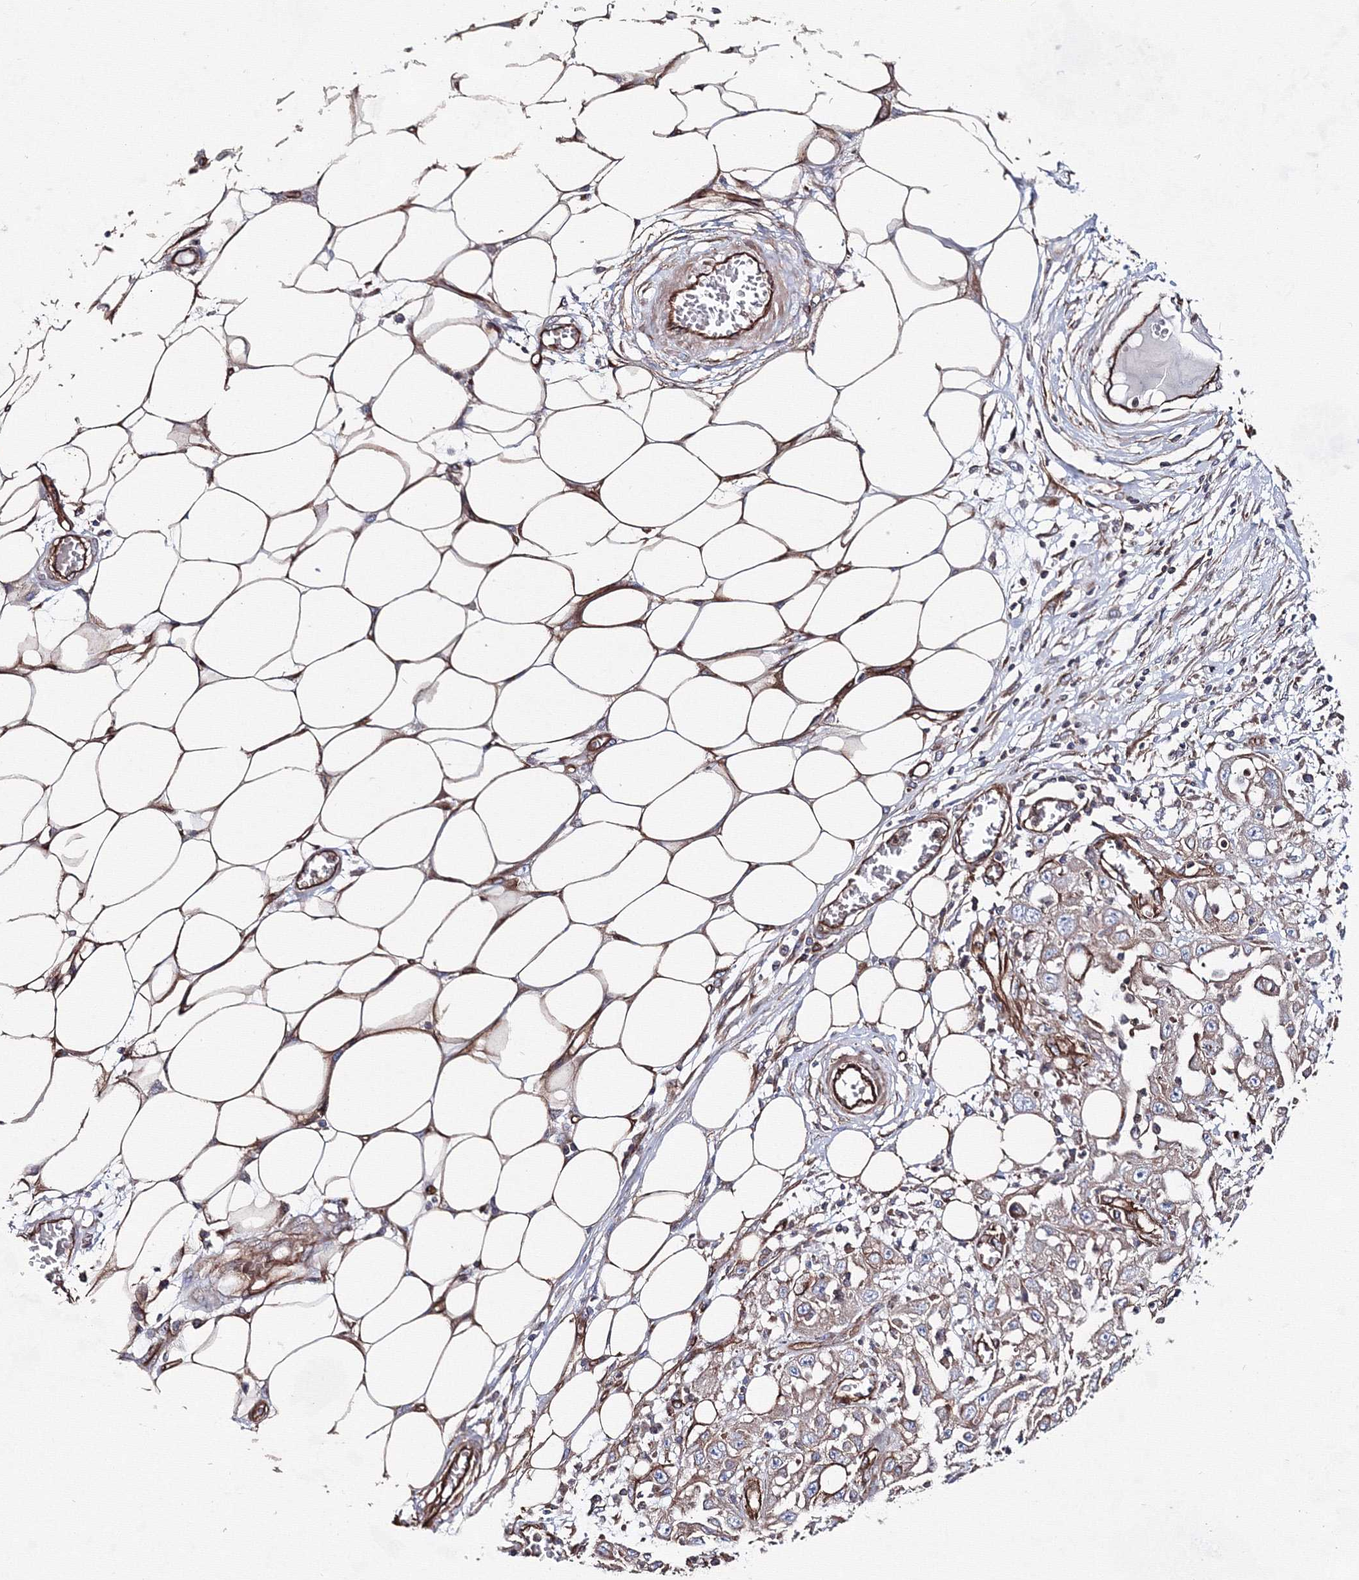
{"staining": {"intensity": "weak", "quantity": "<25%", "location": "cytoplasmic/membranous"}, "tissue": "skin cancer", "cell_type": "Tumor cells", "image_type": "cancer", "snomed": [{"axis": "morphology", "description": "Squamous cell carcinoma, NOS"}, {"axis": "morphology", "description": "Squamous cell carcinoma, metastatic, NOS"}, {"axis": "topography", "description": "Skin"}, {"axis": "topography", "description": "Lymph node"}], "caption": "Skin cancer (squamous cell carcinoma) stained for a protein using immunohistochemistry reveals no positivity tumor cells.", "gene": "ANKRD37", "patient": {"sex": "male", "age": 75}}